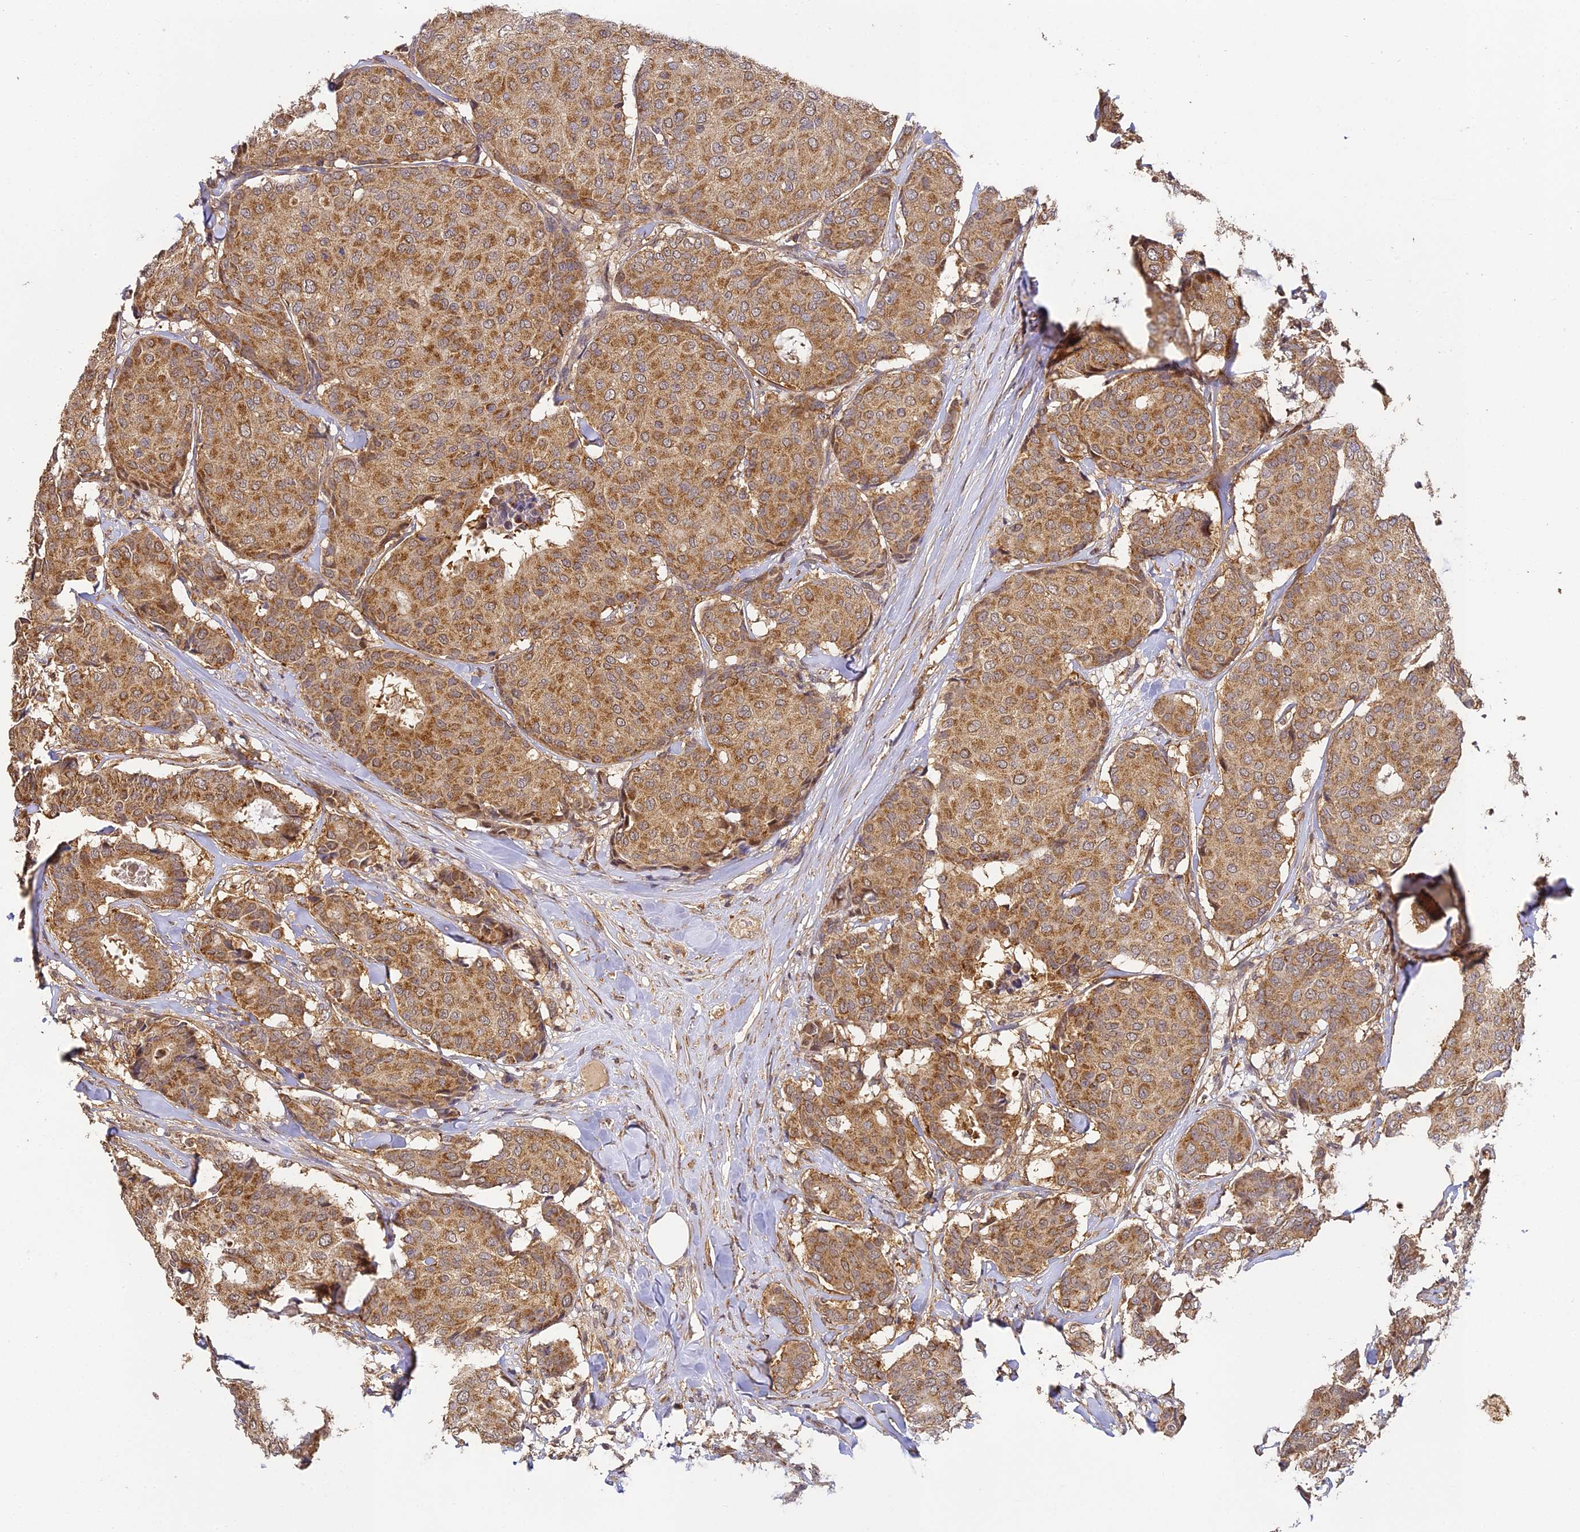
{"staining": {"intensity": "moderate", "quantity": ">75%", "location": "cytoplasmic/membranous"}, "tissue": "breast cancer", "cell_type": "Tumor cells", "image_type": "cancer", "snomed": [{"axis": "morphology", "description": "Duct carcinoma"}, {"axis": "topography", "description": "Breast"}], "caption": "Protein expression analysis of intraductal carcinoma (breast) exhibits moderate cytoplasmic/membranous expression in about >75% of tumor cells.", "gene": "ZNF443", "patient": {"sex": "female", "age": 75}}